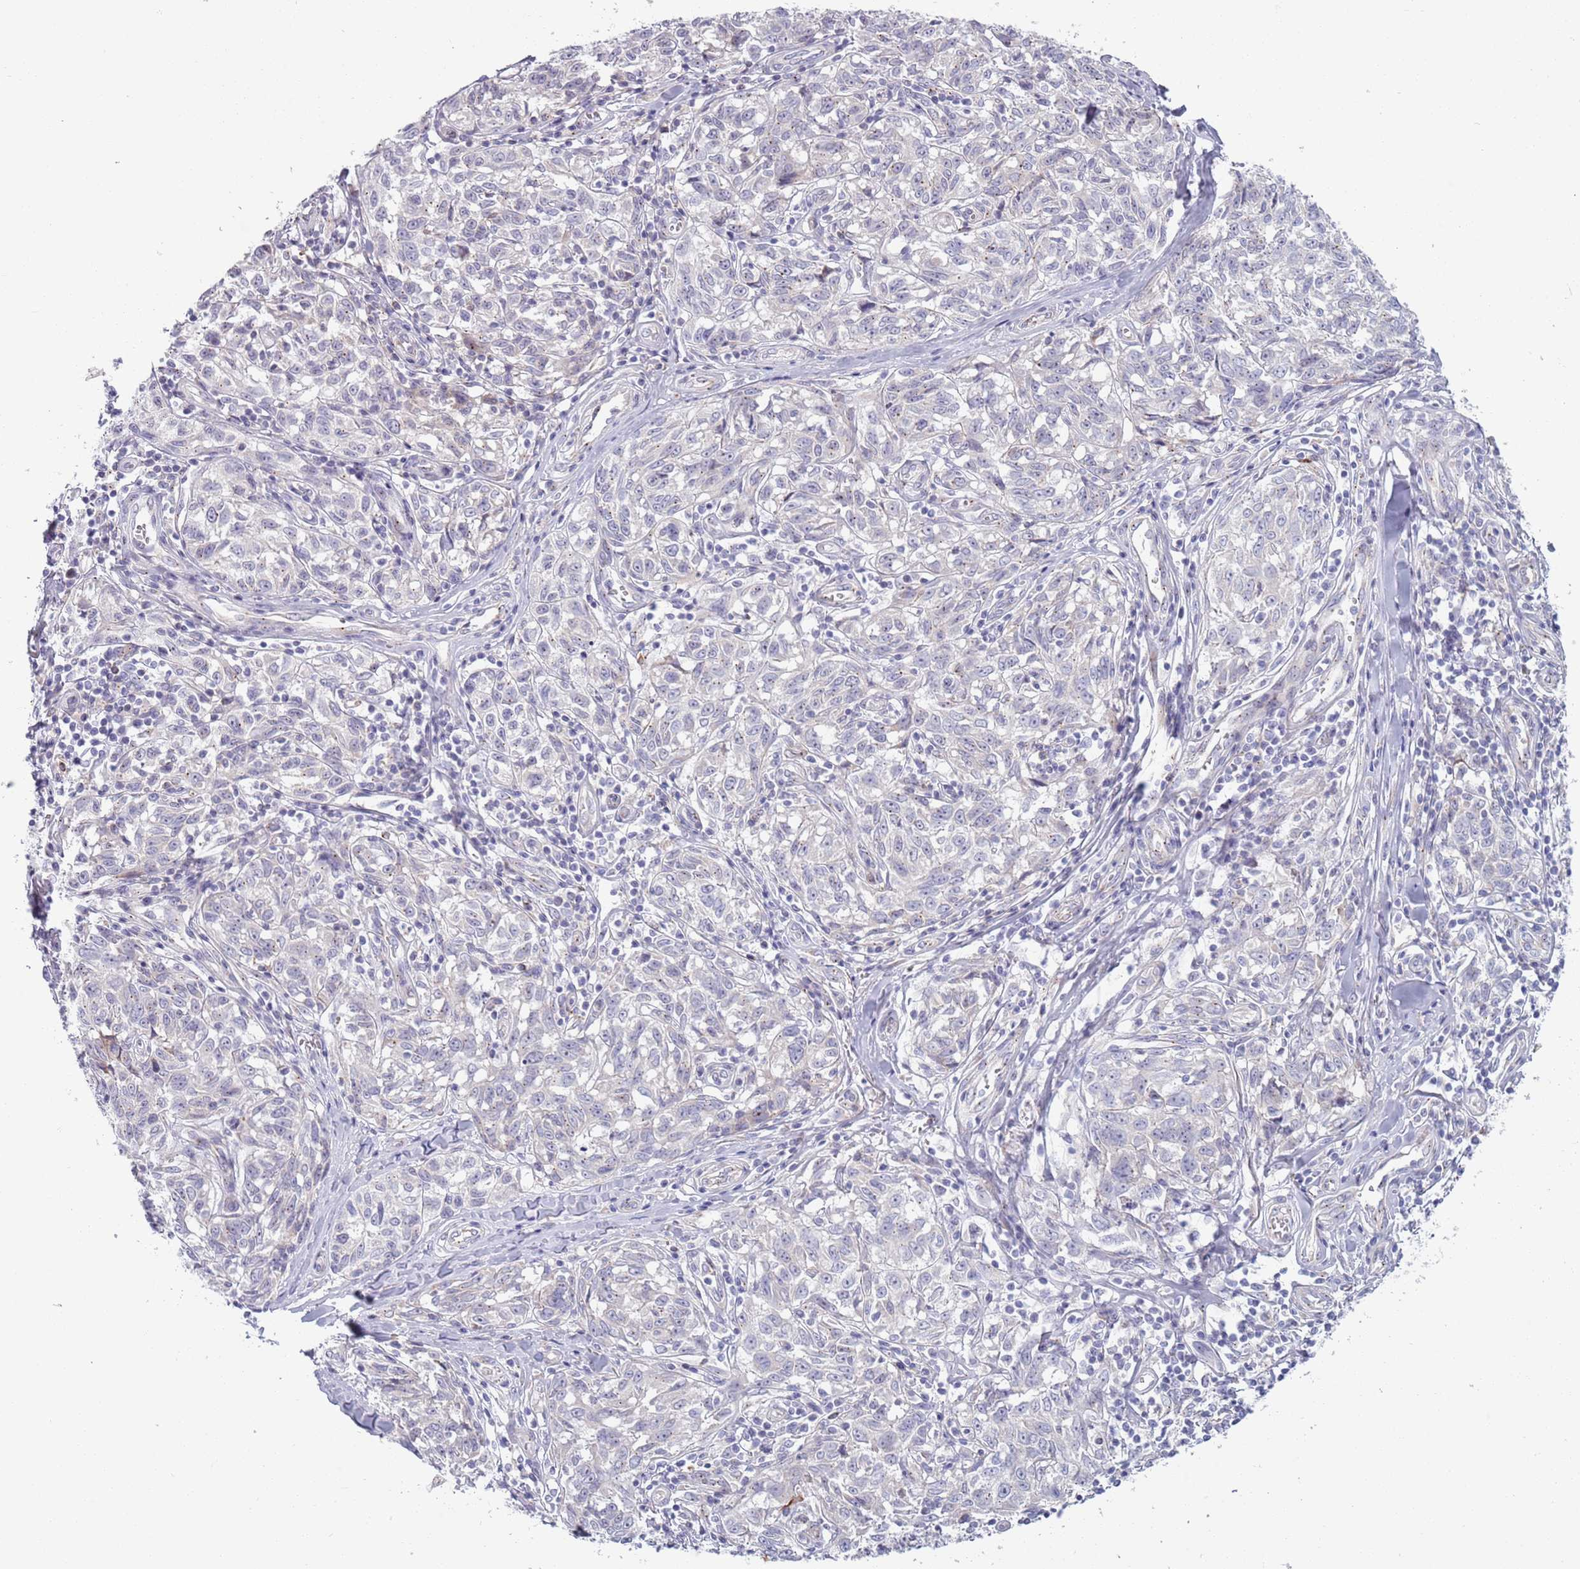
{"staining": {"intensity": "negative", "quantity": "none", "location": "none"}, "tissue": "melanoma", "cell_type": "Tumor cells", "image_type": "cancer", "snomed": [{"axis": "morphology", "description": "Normal tissue, NOS"}, {"axis": "morphology", "description": "Malignant melanoma, NOS"}, {"axis": "topography", "description": "Skin"}], "caption": "Micrograph shows no protein positivity in tumor cells of melanoma tissue. (DAB IHC visualized using brightfield microscopy, high magnification).", "gene": "LTB", "patient": {"sex": "female", "age": 64}}